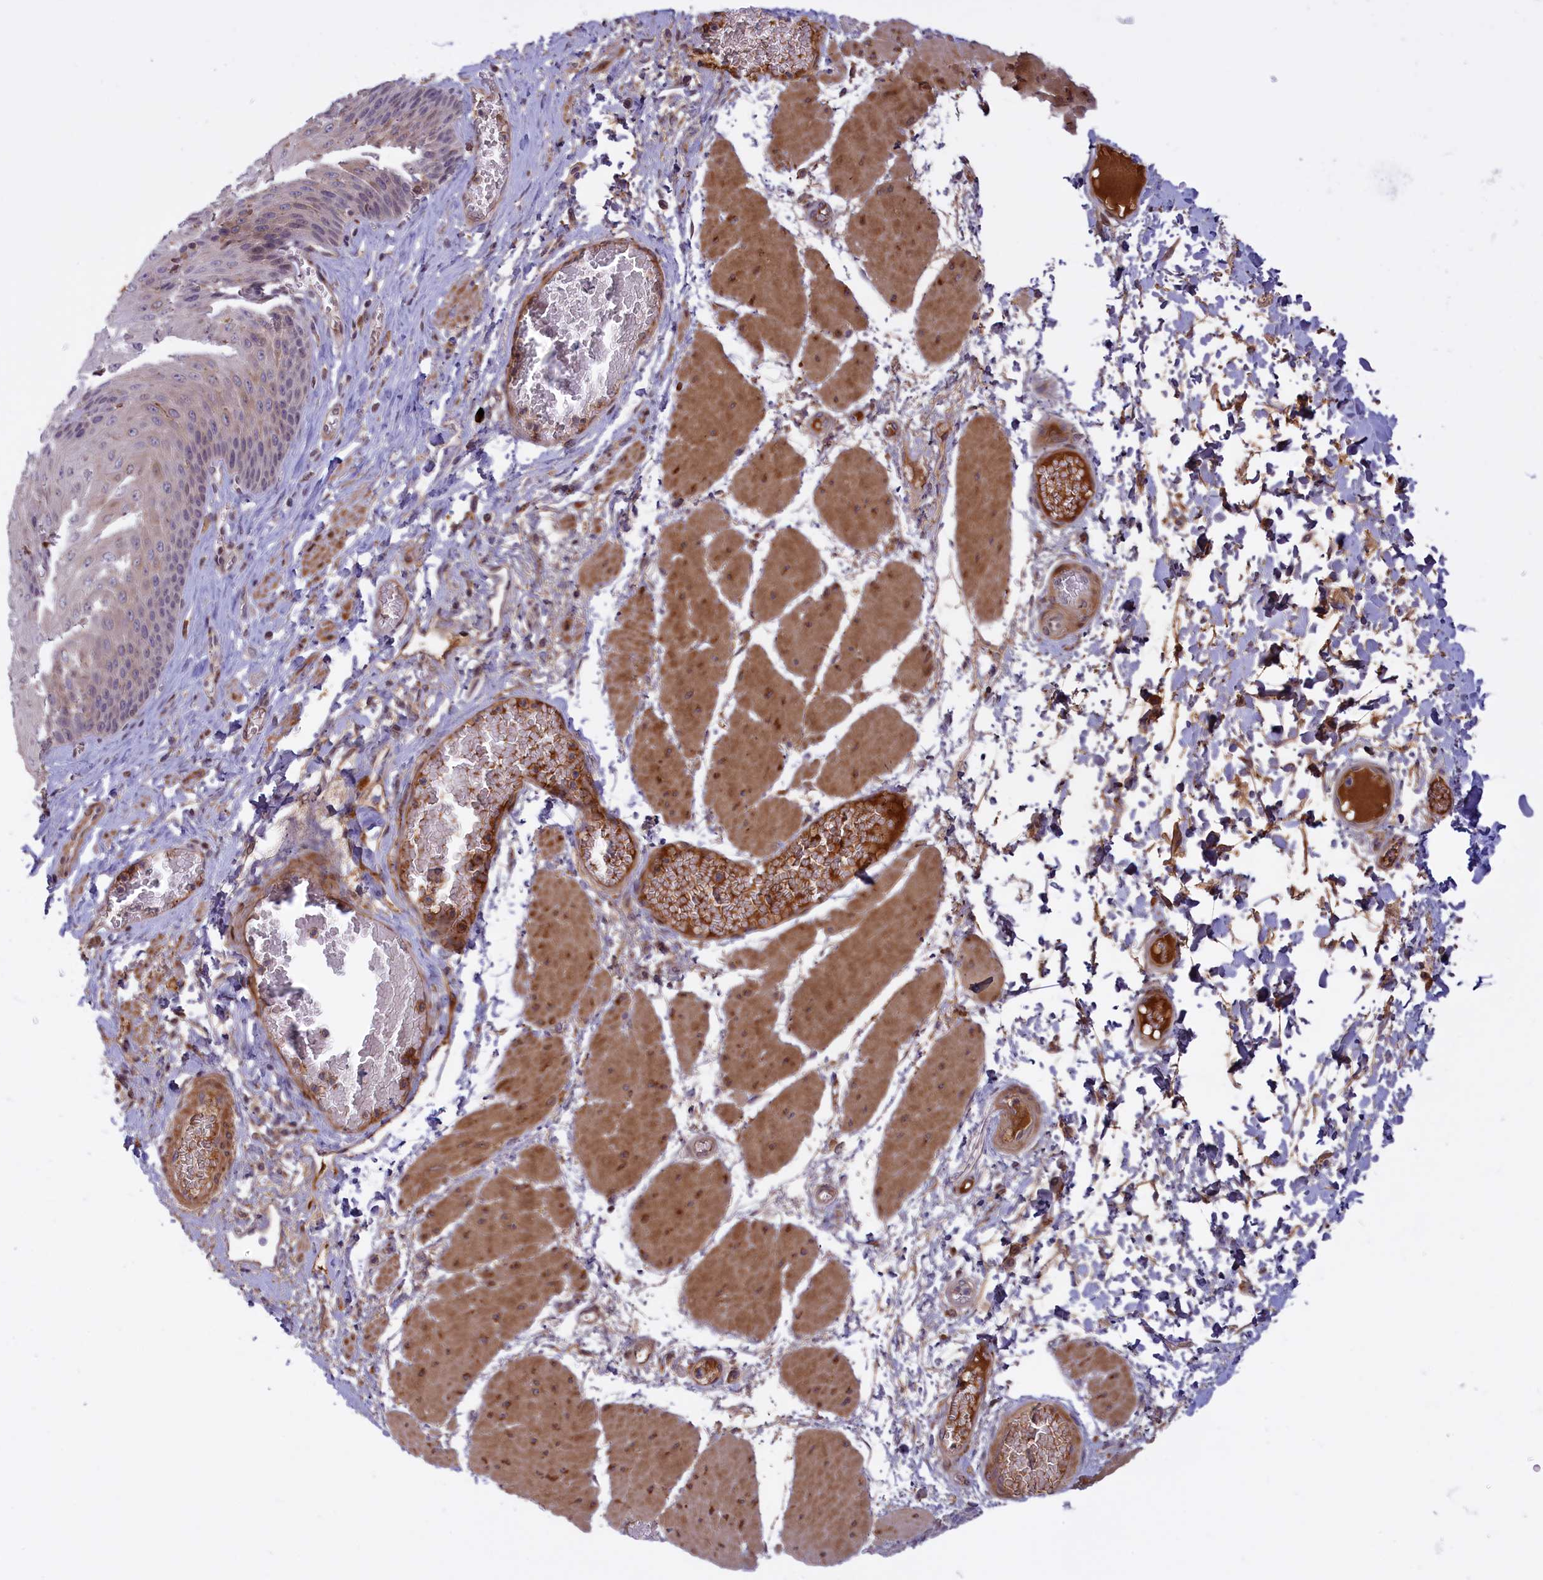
{"staining": {"intensity": "moderate", "quantity": "<25%", "location": "cytoplasmic/membranous"}, "tissue": "esophagus", "cell_type": "Squamous epithelial cells", "image_type": "normal", "snomed": [{"axis": "morphology", "description": "Normal tissue, NOS"}, {"axis": "topography", "description": "Esophagus"}], "caption": "A photomicrograph showing moderate cytoplasmic/membranous positivity in about <25% of squamous epithelial cells in benign esophagus, as visualized by brown immunohistochemical staining.", "gene": "RRAD", "patient": {"sex": "male", "age": 60}}